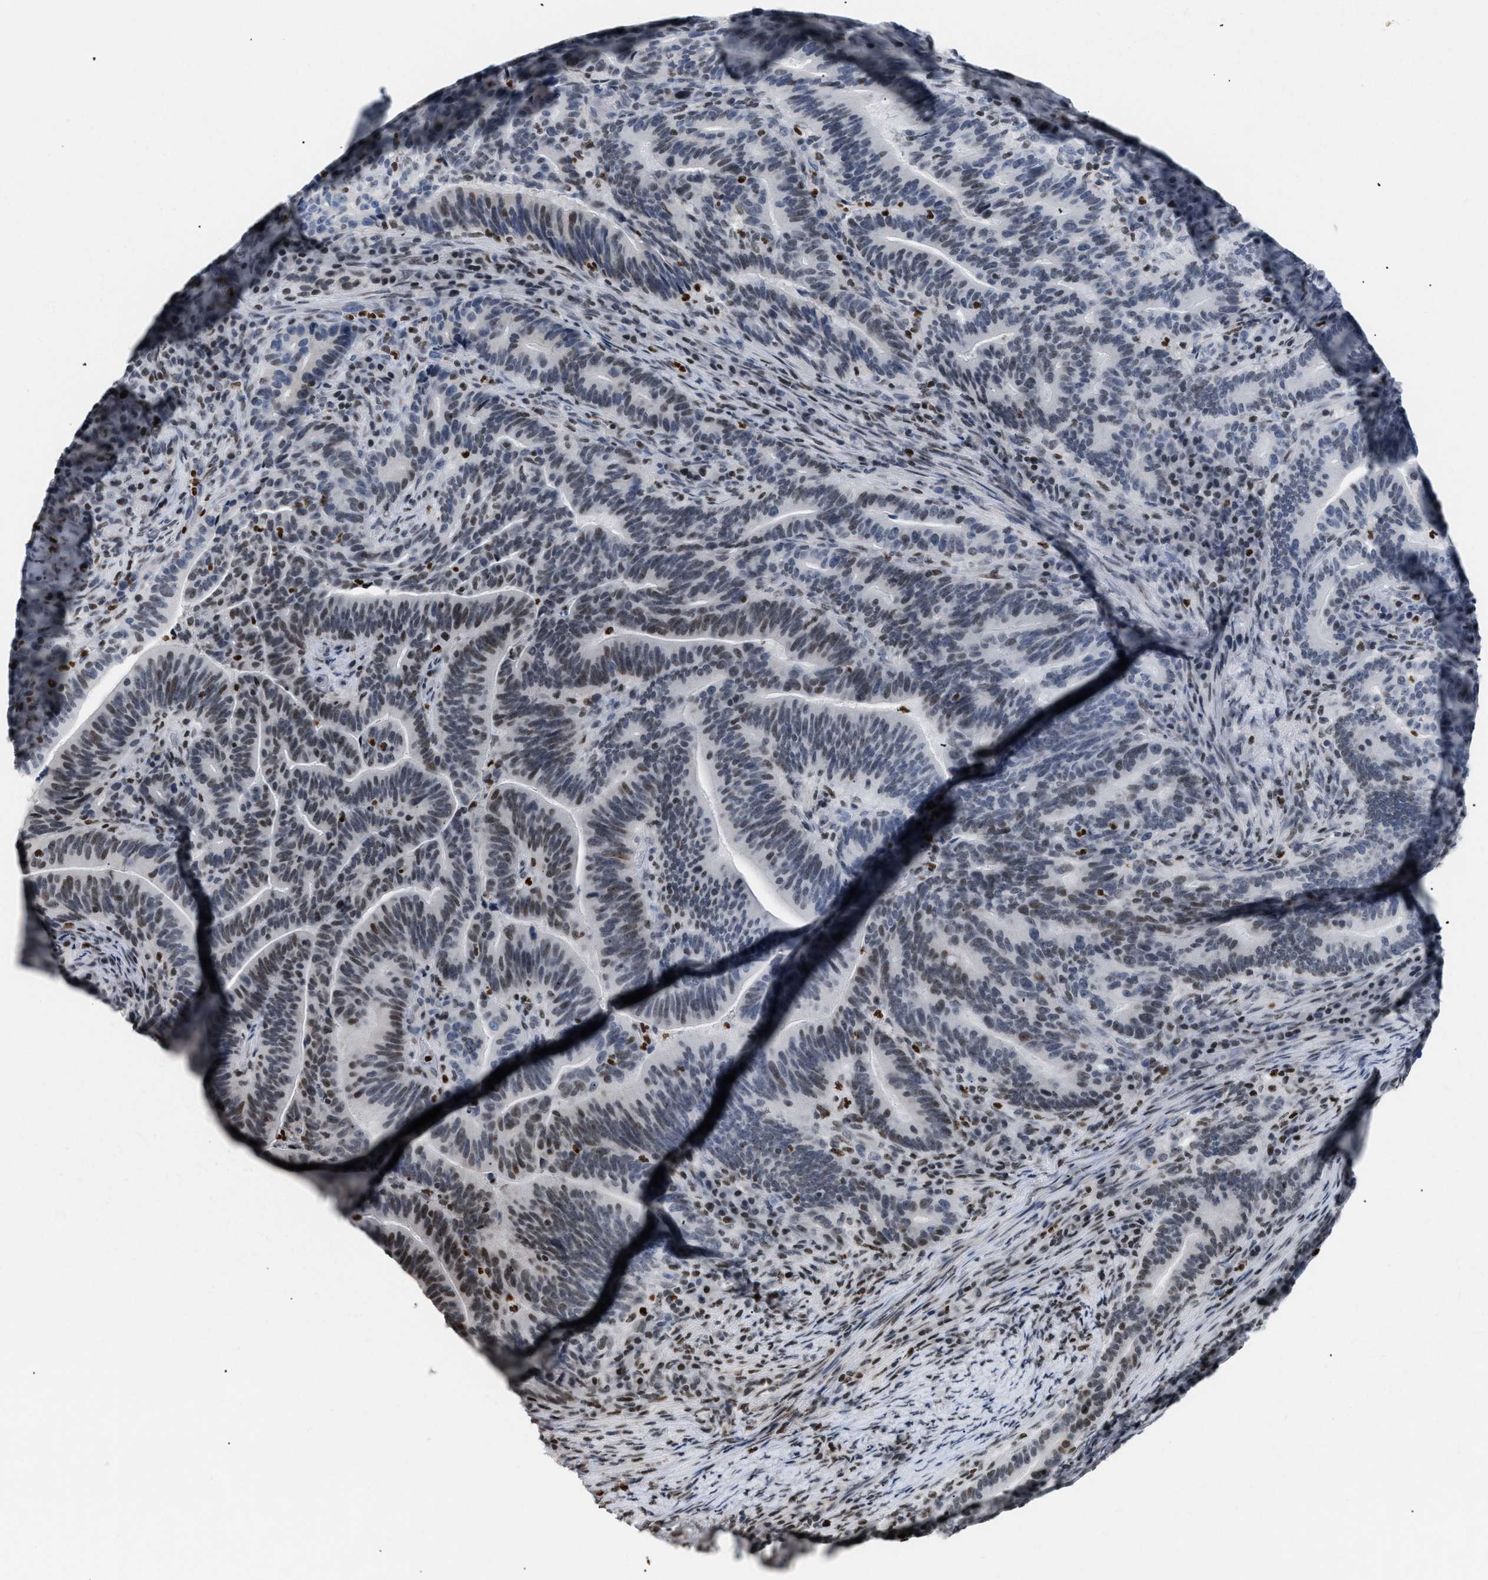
{"staining": {"intensity": "weak", "quantity": ">75%", "location": "nuclear"}, "tissue": "colorectal cancer", "cell_type": "Tumor cells", "image_type": "cancer", "snomed": [{"axis": "morphology", "description": "Normal tissue, NOS"}, {"axis": "morphology", "description": "Adenocarcinoma, NOS"}, {"axis": "topography", "description": "Colon"}], "caption": "Colorectal cancer stained for a protein (brown) exhibits weak nuclear positive expression in about >75% of tumor cells.", "gene": "HMGN2", "patient": {"sex": "female", "age": 66}}